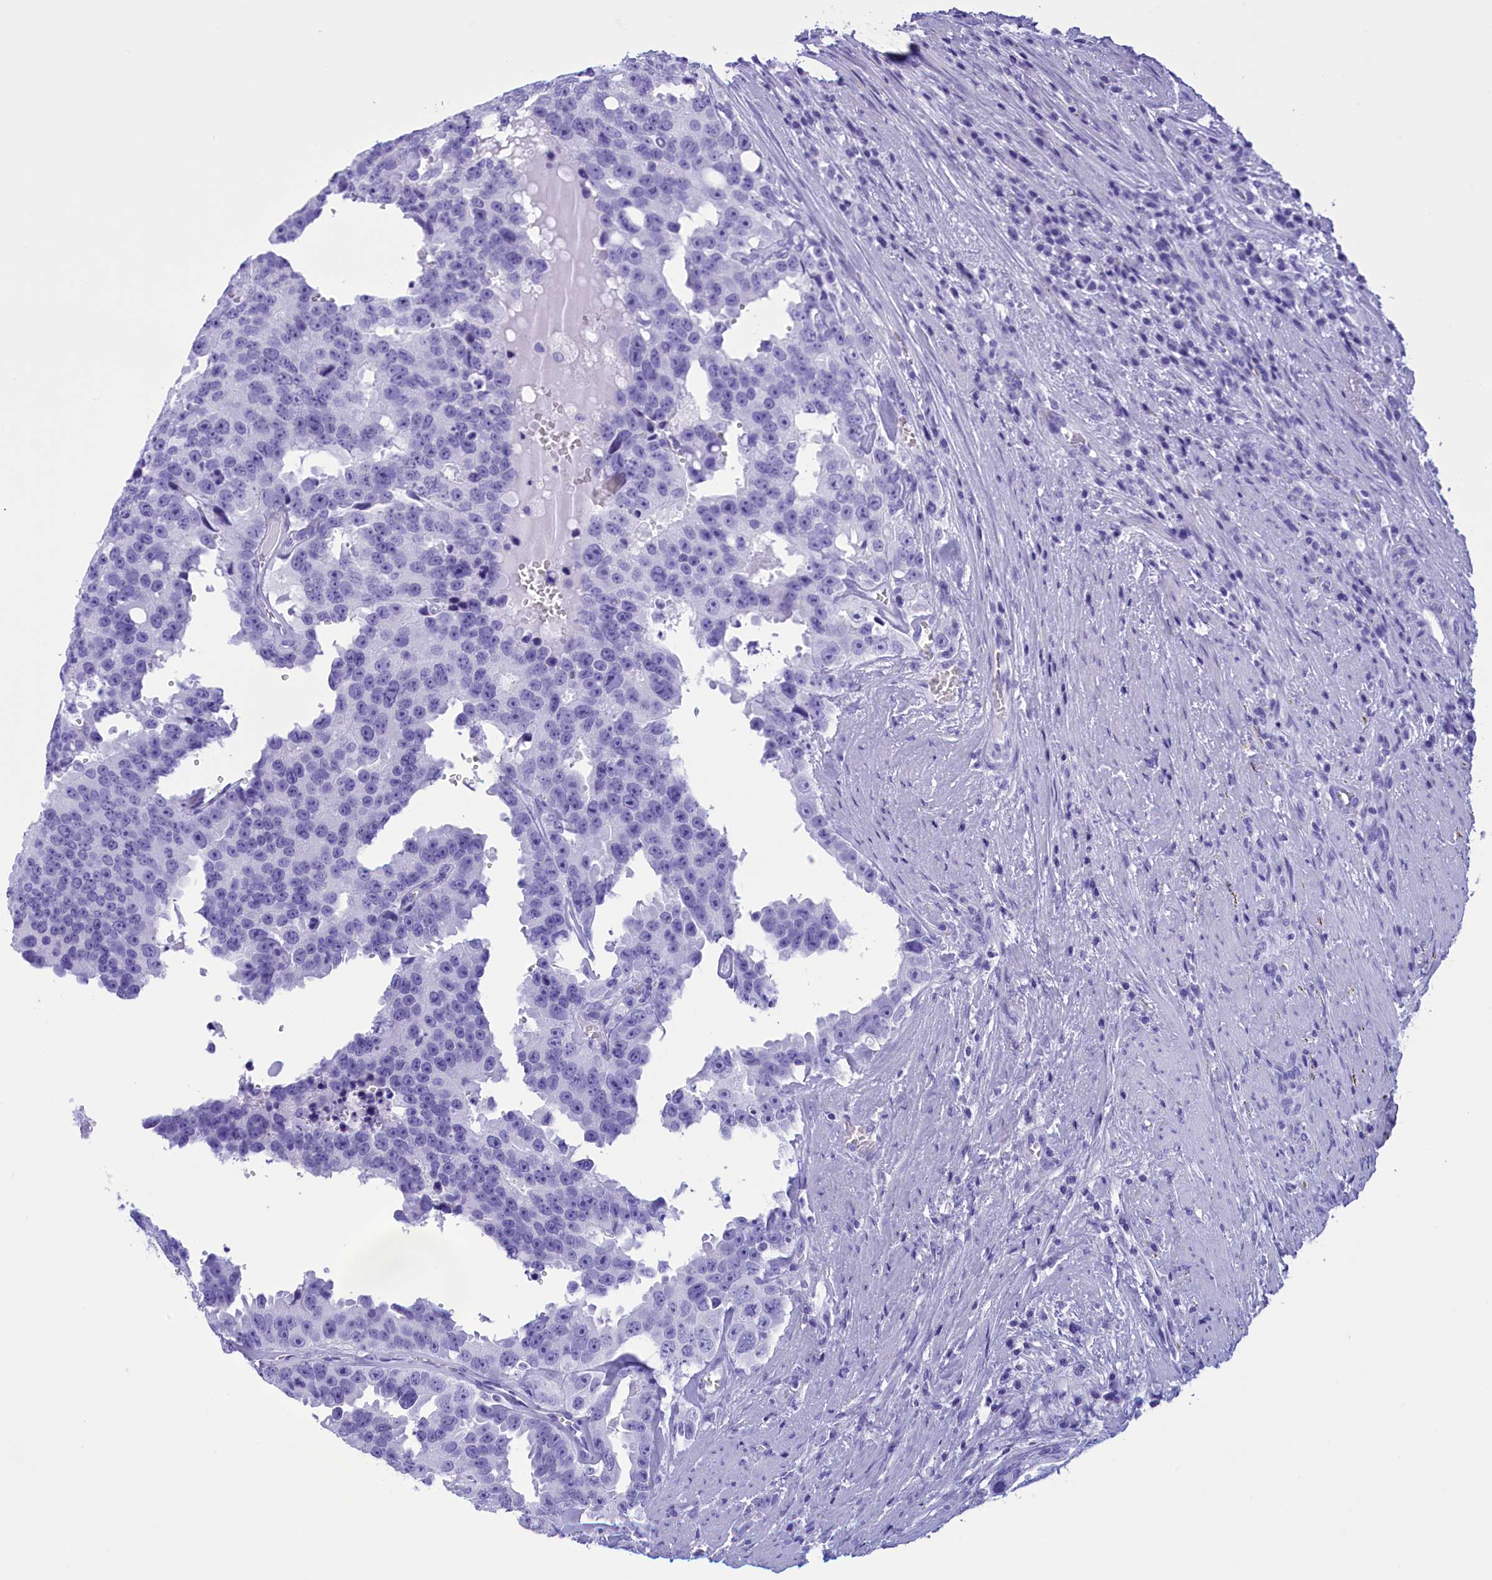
{"staining": {"intensity": "negative", "quantity": "none", "location": "none"}, "tissue": "prostate cancer", "cell_type": "Tumor cells", "image_type": "cancer", "snomed": [{"axis": "morphology", "description": "Adenocarcinoma, High grade"}, {"axis": "topography", "description": "Prostate"}], "caption": "Histopathology image shows no significant protein positivity in tumor cells of prostate cancer (high-grade adenocarcinoma).", "gene": "BRI3", "patient": {"sex": "male", "age": 71}}